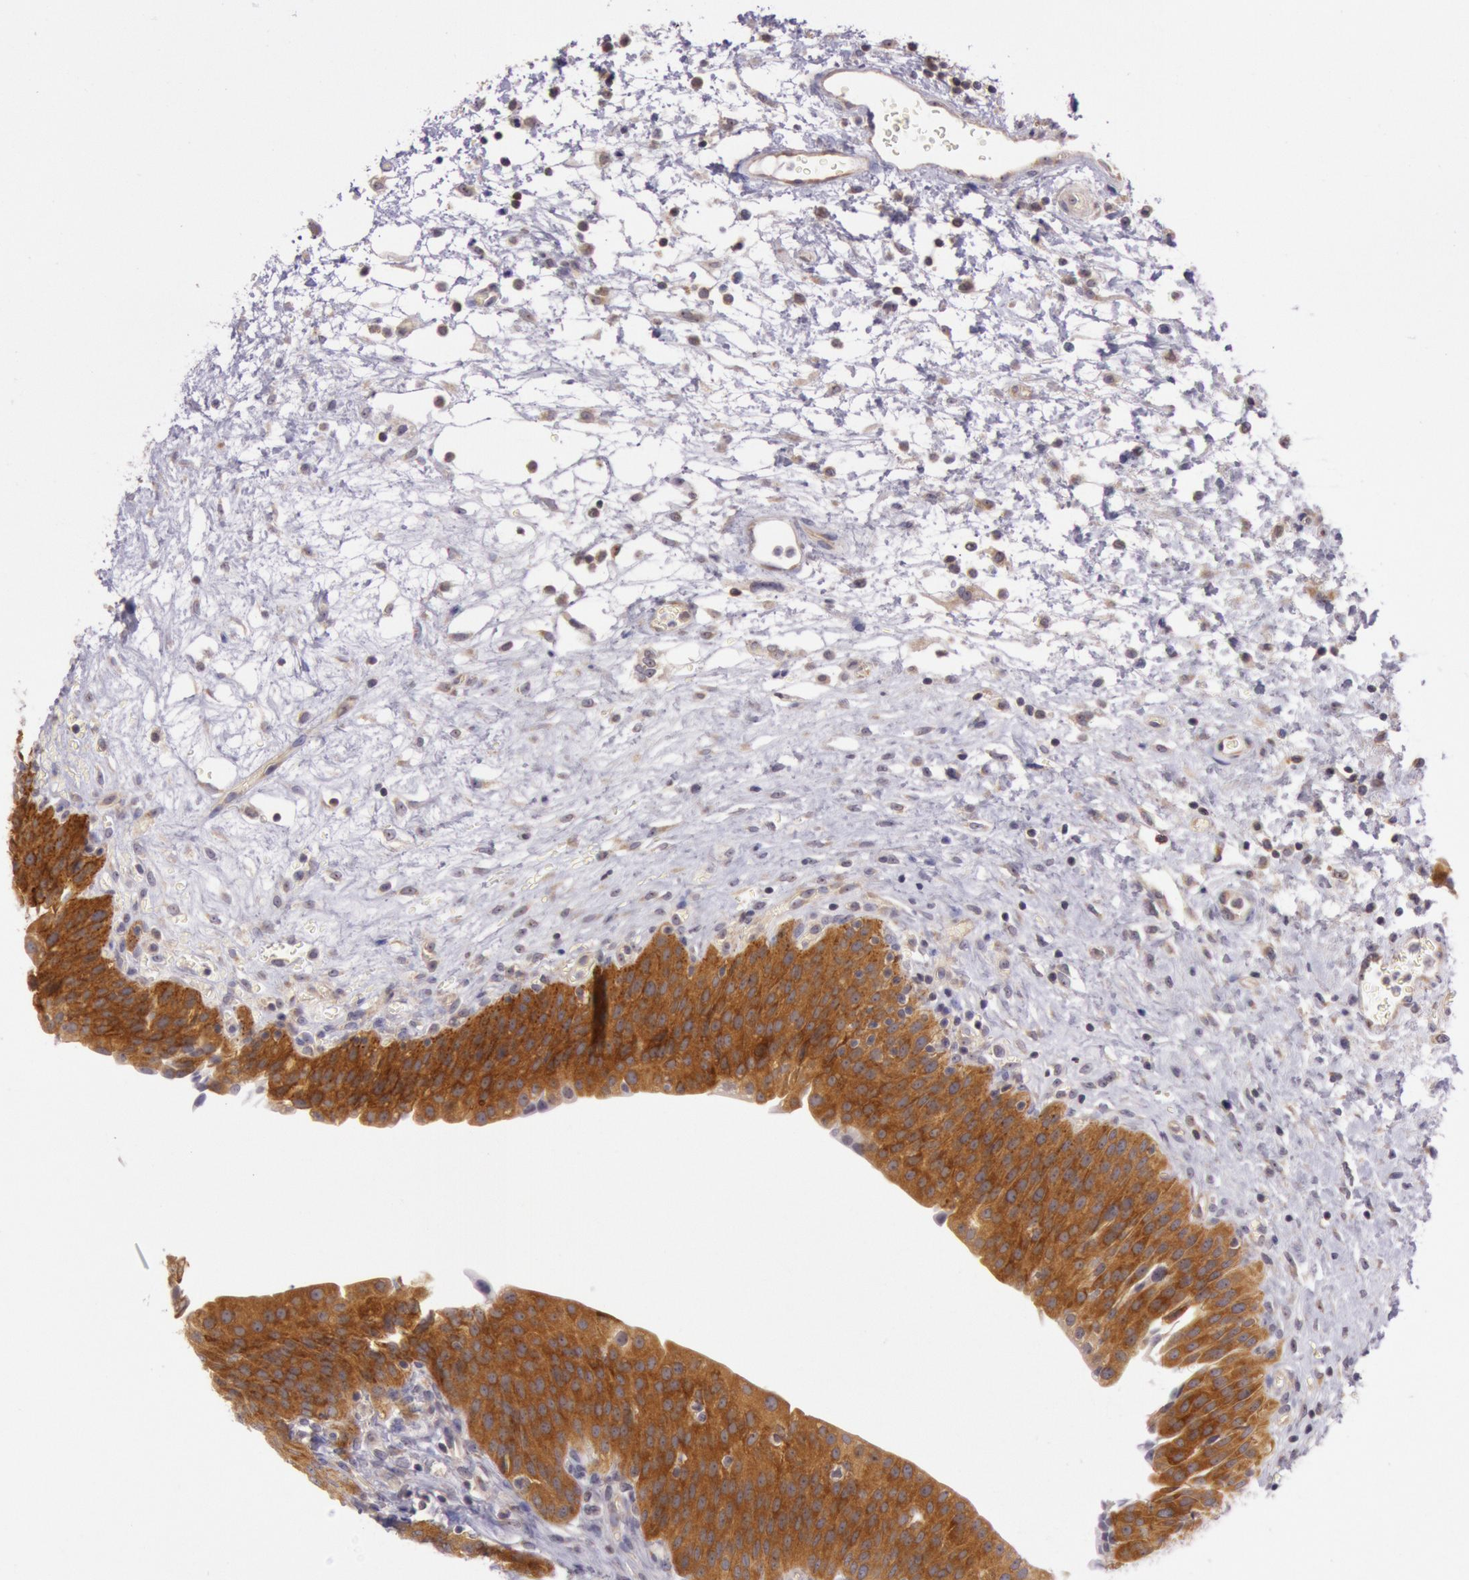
{"staining": {"intensity": "strong", "quantity": ">75%", "location": "cytoplasmic/membranous"}, "tissue": "urinary bladder", "cell_type": "Urothelial cells", "image_type": "normal", "snomed": [{"axis": "morphology", "description": "Normal tissue, NOS"}, {"axis": "topography", "description": "Smooth muscle"}, {"axis": "topography", "description": "Urinary bladder"}], "caption": "Urothelial cells exhibit high levels of strong cytoplasmic/membranous staining in approximately >75% of cells in unremarkable urinary bladder. (DAB IHC with brightfield microscopy, high magnification).", "gene": "CDK16", "patient": {"sex": "male", "age": 35}}